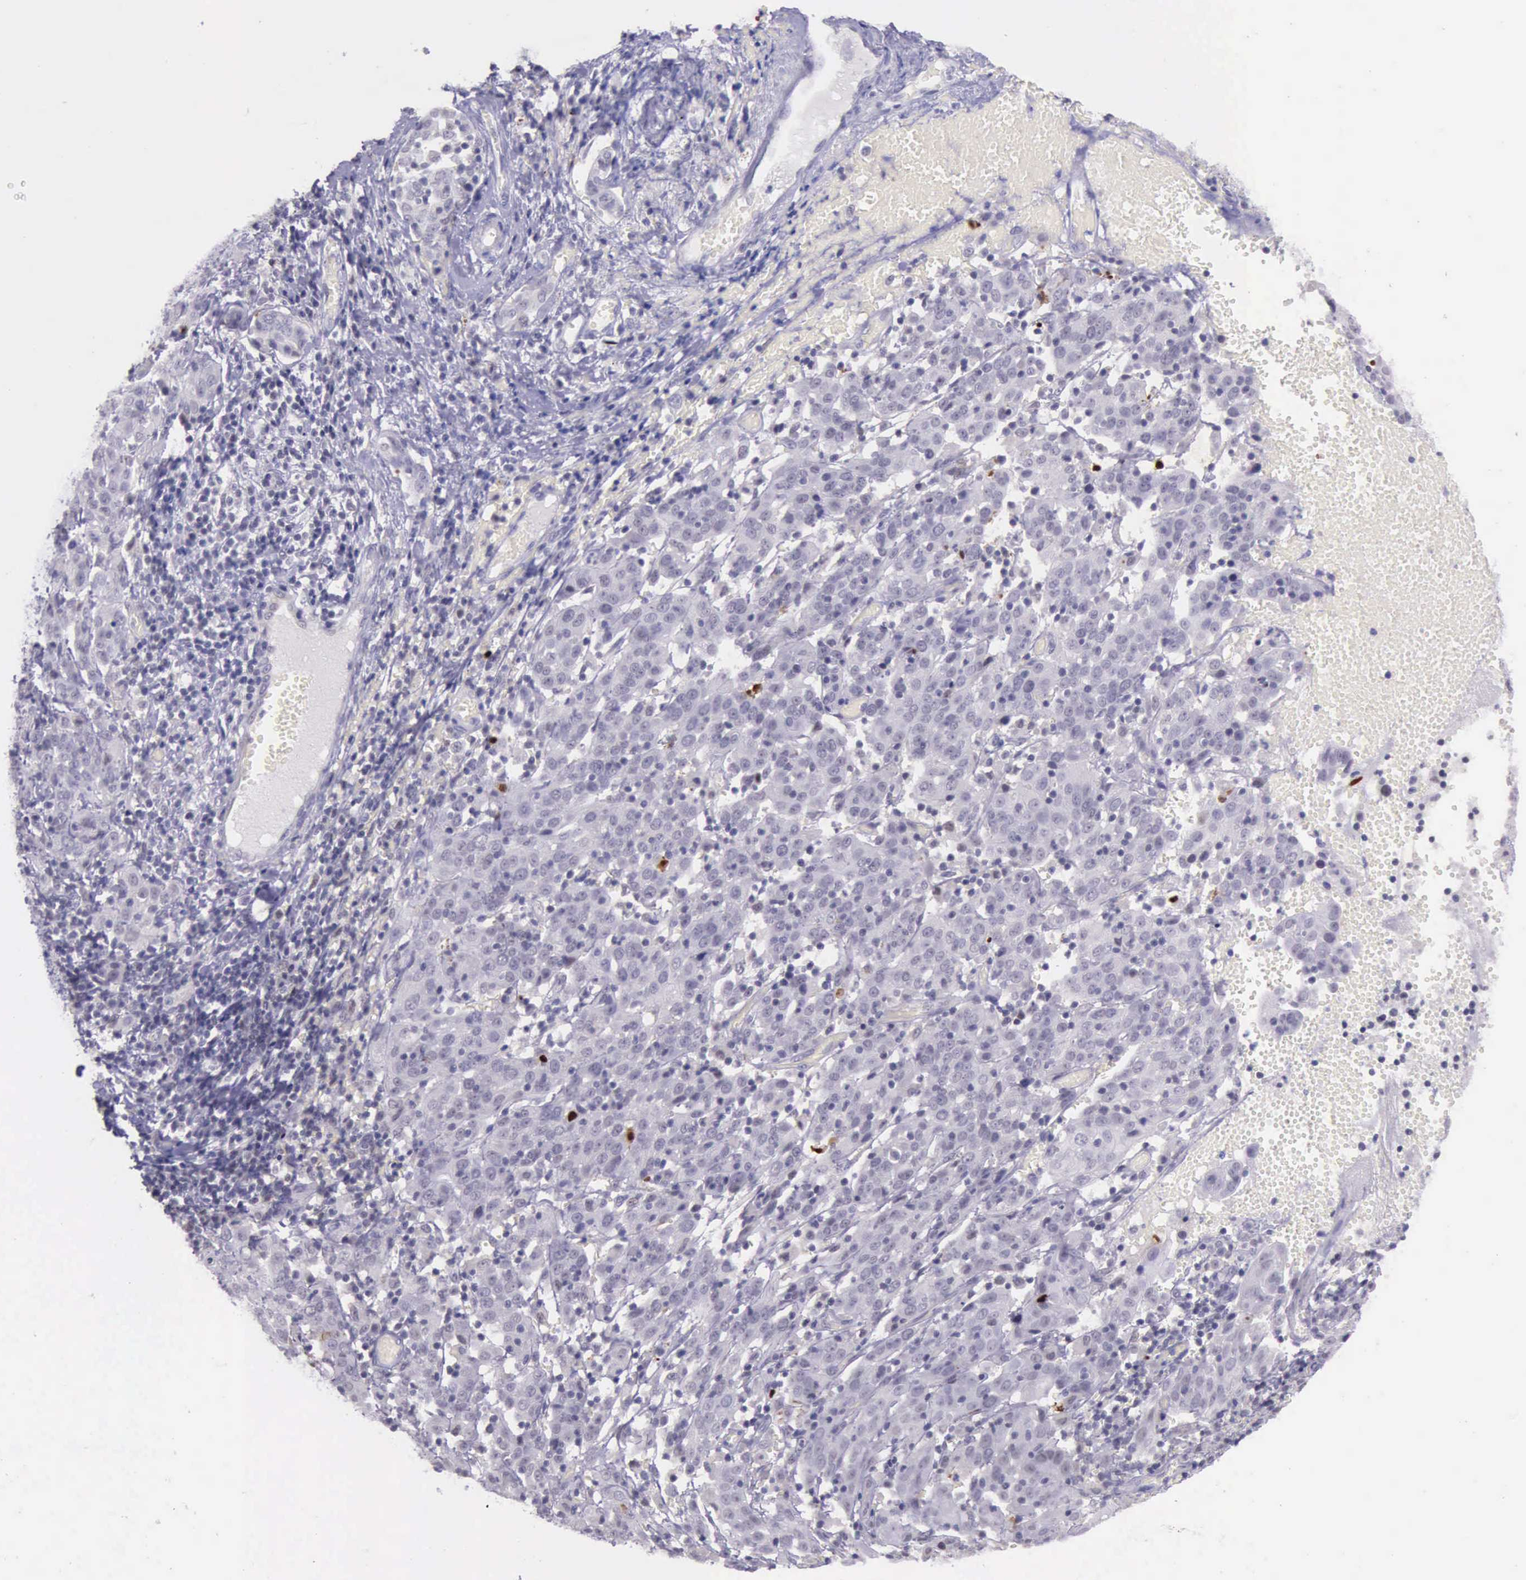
{"staining": {"intensity": "strong", "quantity": "<25%", "location": "nuclear"}, "tissue": "cervical cancer", "cell_type": "Tumor cells", "image_type": "cancer", "snomed": [{"axis": "morphology", "description": "Normal tissue, NOS"}, {"axis": "morphology", "description": "Squamous cell carcinoma, NOS"}, {"axis": "topography", "description": "Cervix"}], "caption": "An immunohistochemistry (IHC) micrograph of neoplastic tissue is shown. Protein staining in brown shows strong nuclear positivity in cervical squamous cell carcinoma within tumor cells.", "gene": "PARP1", "patient": {"sex": "female", "age": 67}}